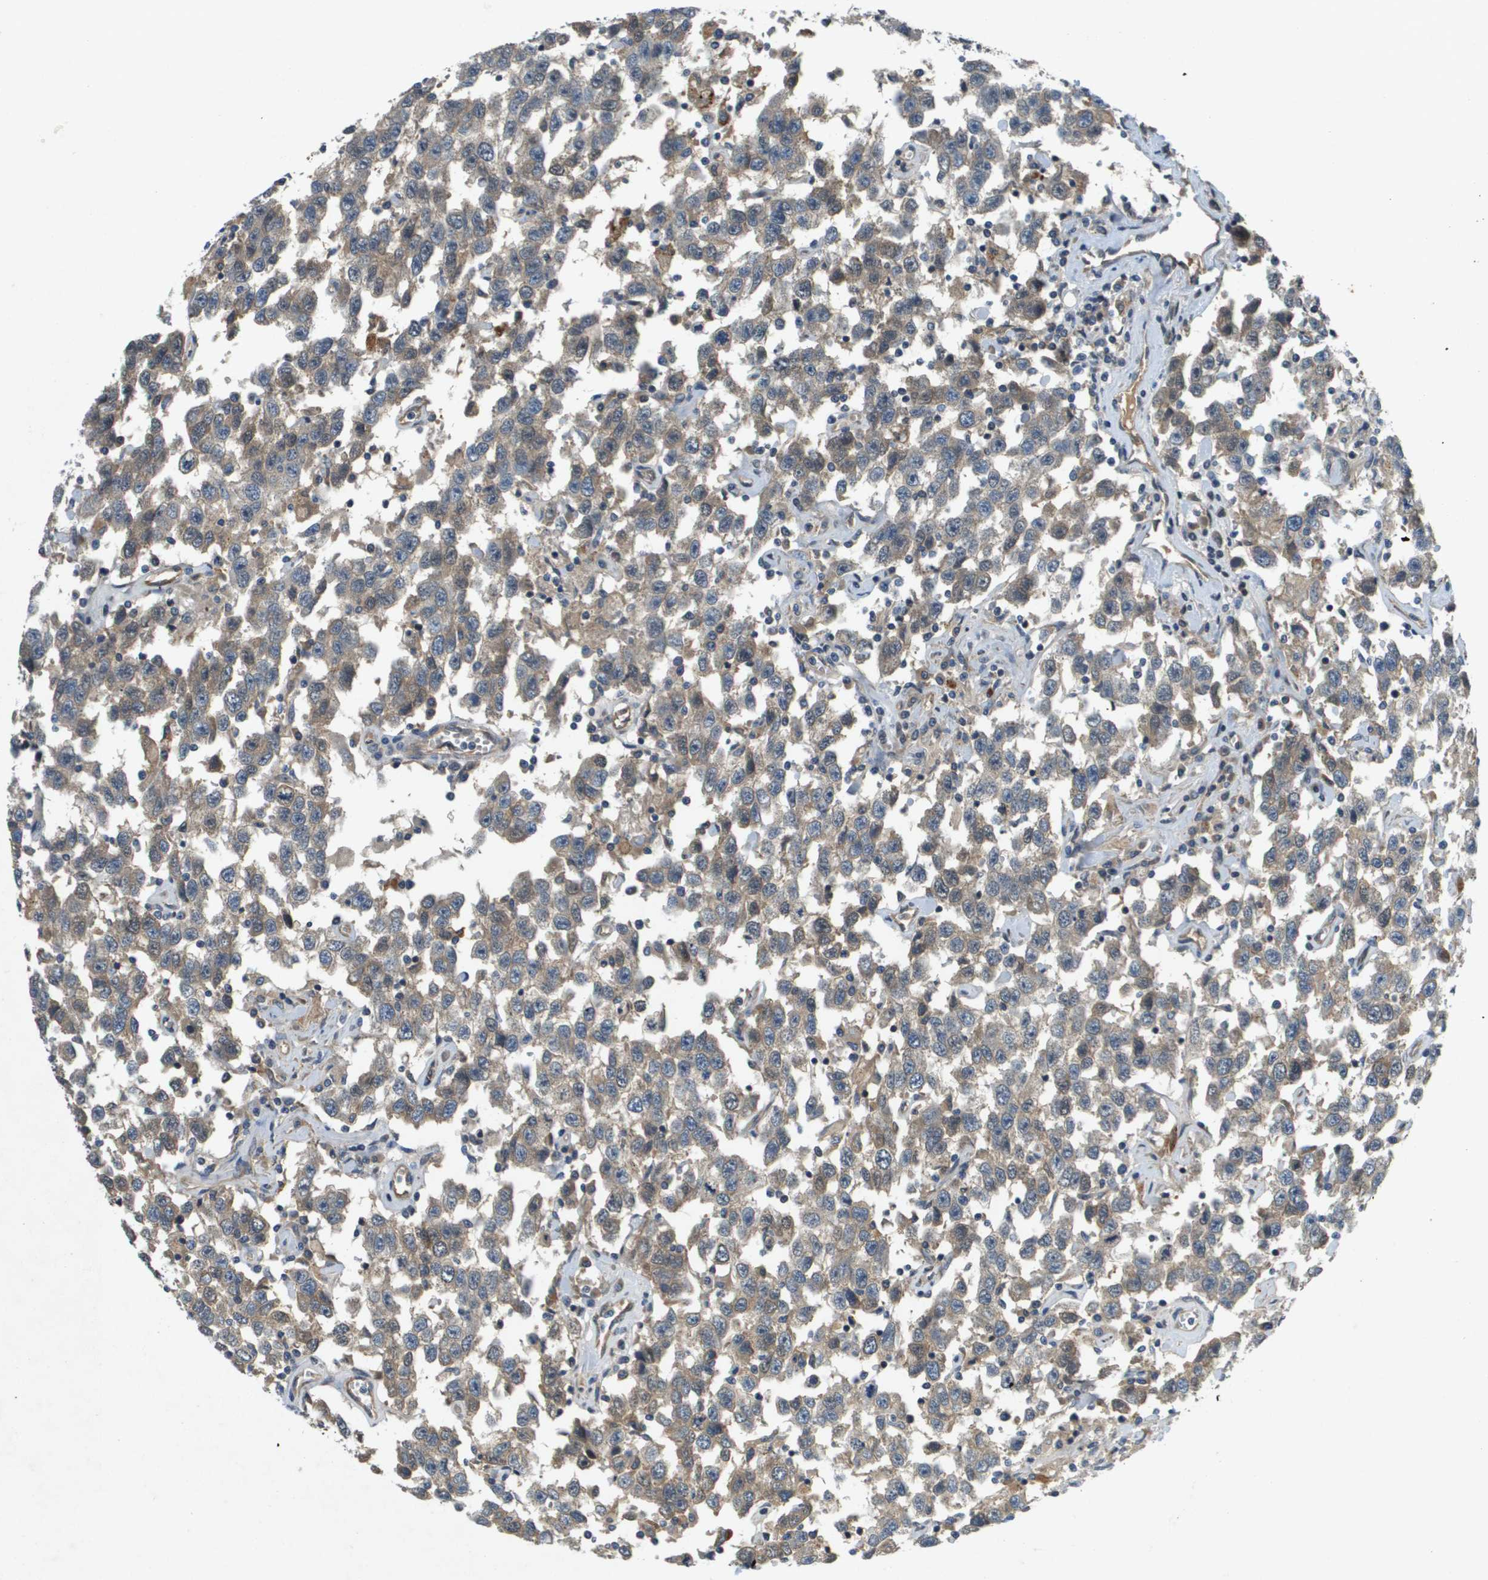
{"staining": {"intensity": "weak", "quantity": ">75%", "location": "cytoplasmic/membranous"}, "tissue": "testis cancer", "cell_type": "Tumor cells", "image_type": "cancer", "snomed": [{"axis": "morphology", "description": "Seminoma, NOS"}, {"axis": "topography", "description": "Testis"}], "caption": "A brown stain labels weak cytoplasmic/membranous positivity of a protein in testis cancer (seminoma) tumor cells. (DAB IHC, brown staining for protein, blue staining for nuclei).", "gene": "PGAP3", "patient": {"sex": "male", "age": 41}}